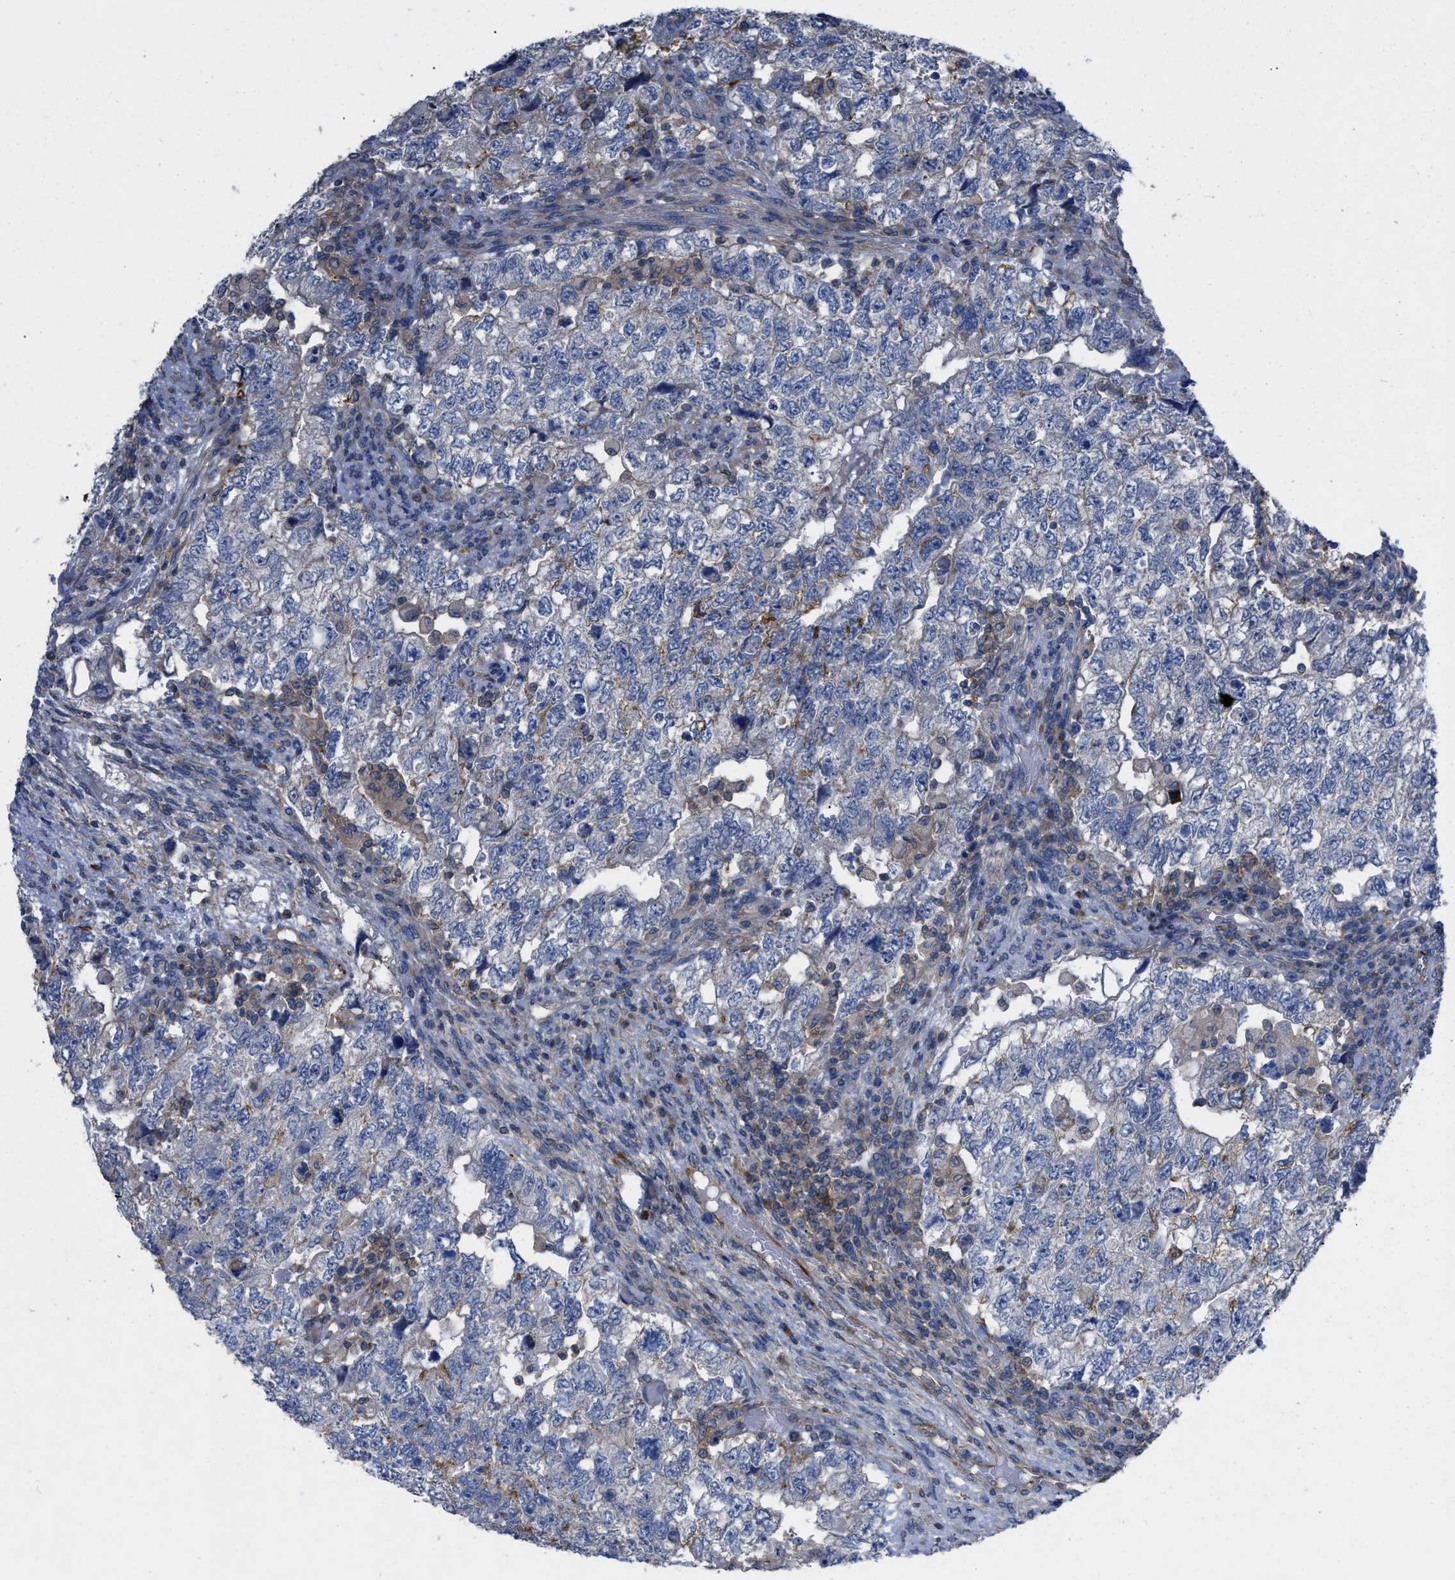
{"staining": {"intensity": "weak", "quantity": "<25%", "location": "cytoplasmic/membranous"}, "tissue": "testis cancer", "cell_type": "Tumor cells", "image_type": "cancer", "snomed": [{"axis": "morphology", "description": "Carcinoma, Embryonal, NOS"}, {"axis": "topography", "description": "Testis"}], "caption": "Immunohistochemistry image of neoplastic tissue: human testis cancer (embryonal carcinoma) stained with DAB (3,3'-diaminobenzidine) reveals no significant protein expression in tumor cells.", "gene": "TMEM131", "patient": {"sex": "male", "age": 36}}